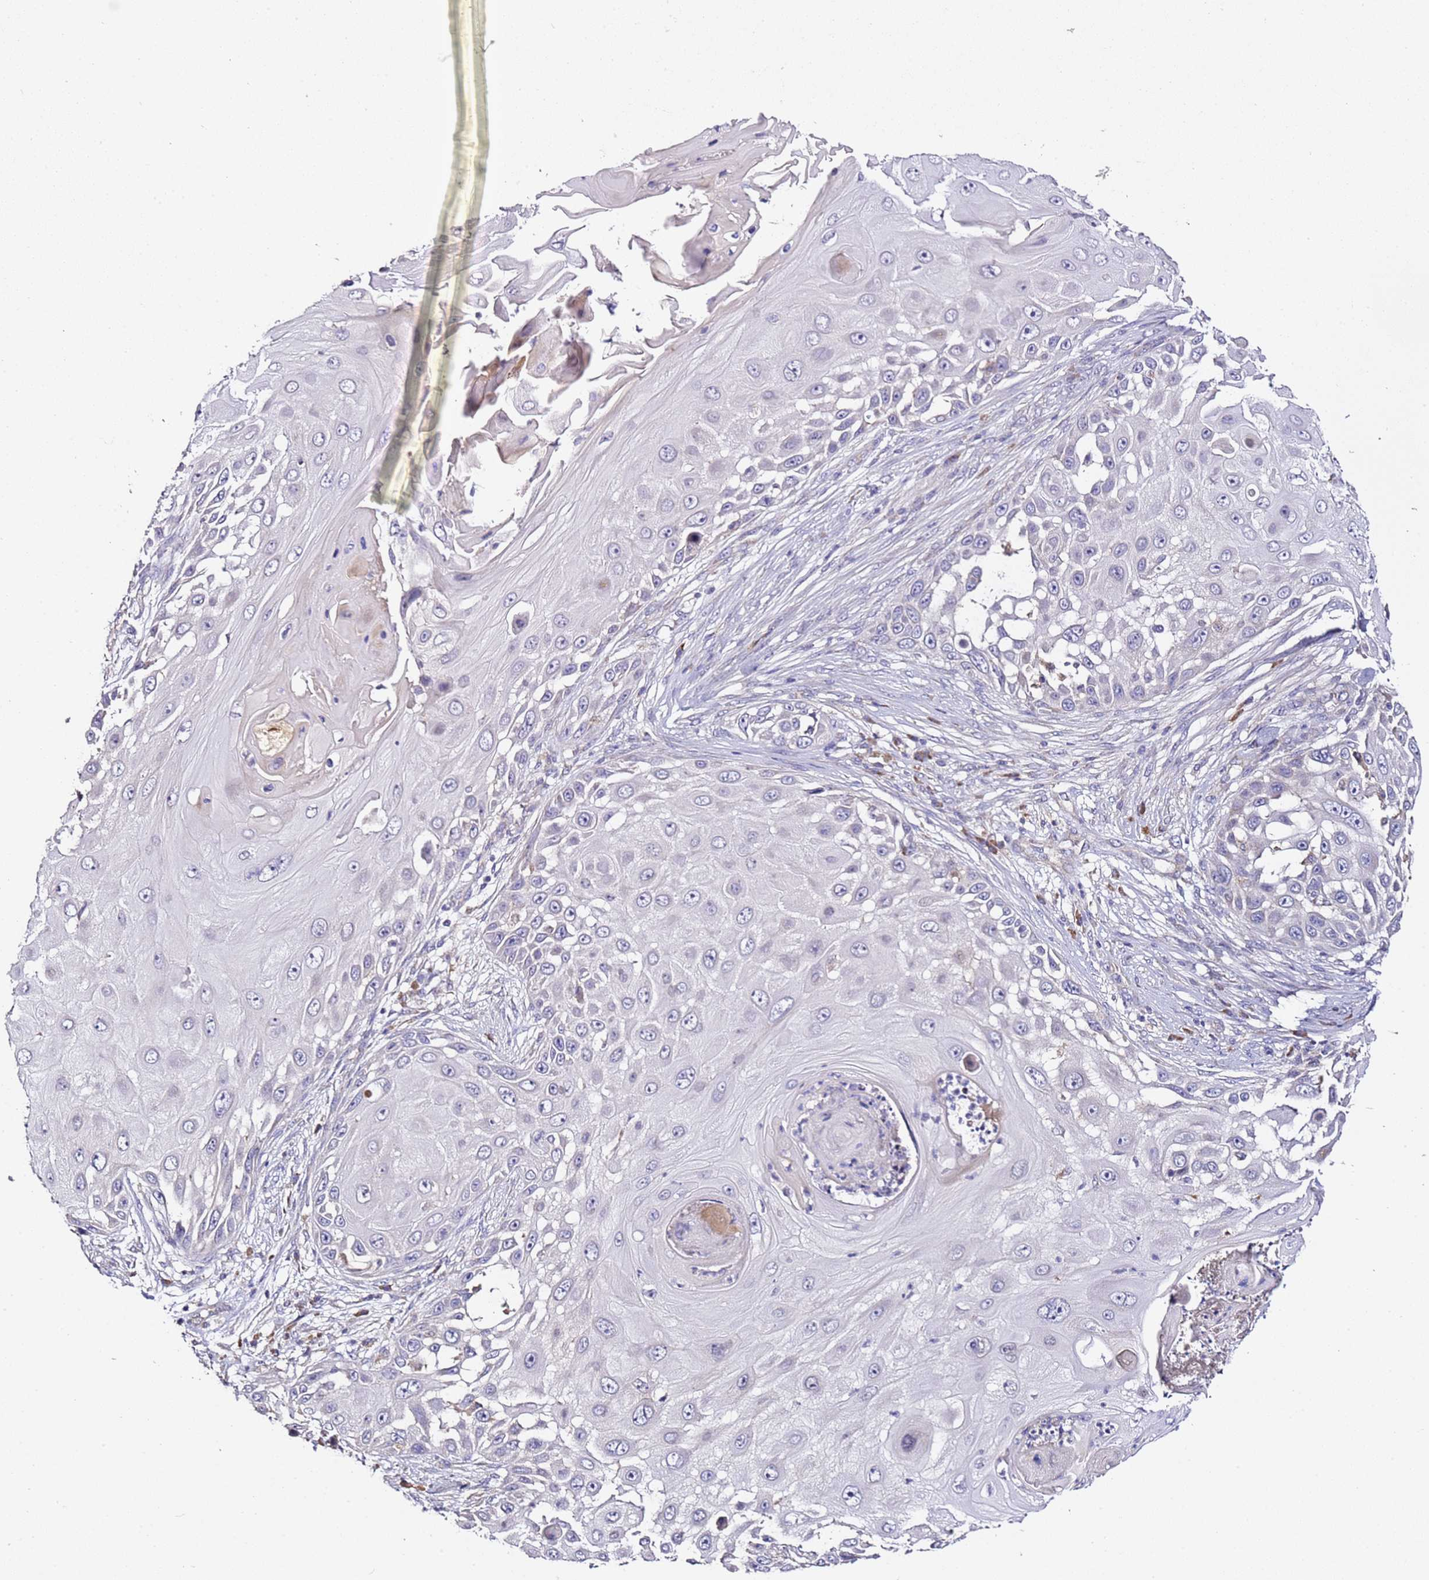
{"staining": {"intensity": "negative", "quantity": "none", "location": "none"}, "tissue": "skin cancer", "cell_type": "Tumor cells", "image_type": "cancer", "snomed": [{"axis": "morphology", "description": "Squamous cell carcinoma, NOS"}, {"axis": "topography", "description": "Skin"}], "caption": "This is an immunohistochemistry (IHC) photomicrograph of human skin cancer (squamous cell carcinoma). There is no positivity in tumor cells.", "gene": "OR2B11", "patient": {"sex": "female", "age": 44}}